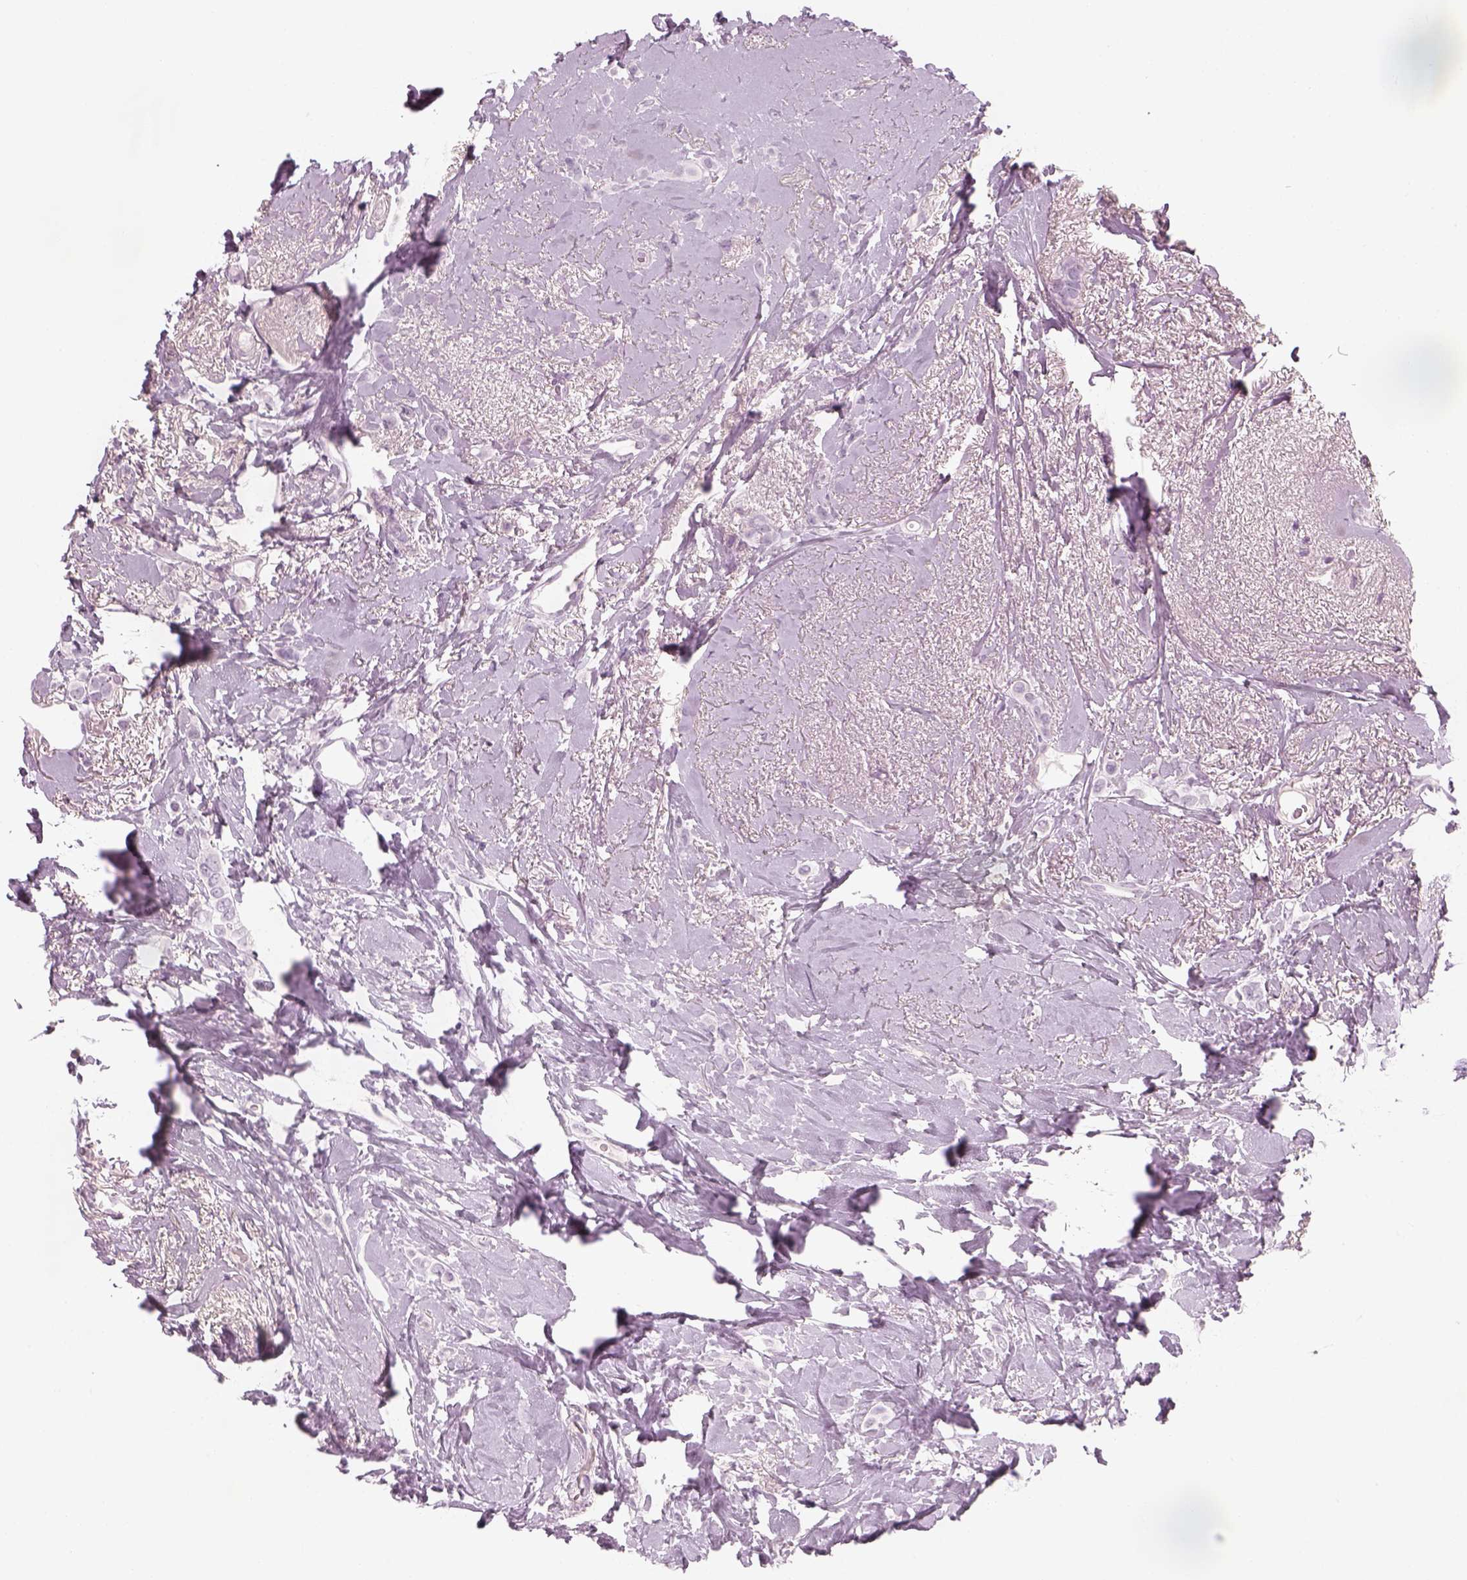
{"staining": {"intensity": "negative", "quantity": "none", "location": "none"}, "tissue": "breast cancer", "cell_type": "Tumor cells", "image_type": "cancer", "snomed": [{"axis": "morphology", "description": "Lobular carcinoma"}, {"axis": "topography", "description": "Breast"}], "caption": "A high-resolution photomicrograph shows IHC staining of lobular carcinoma (breast), which demonstrates no significant staining in tumor cells.", "gene": "GAS2L2", "patient": {"sex": "female", "age": 66}}